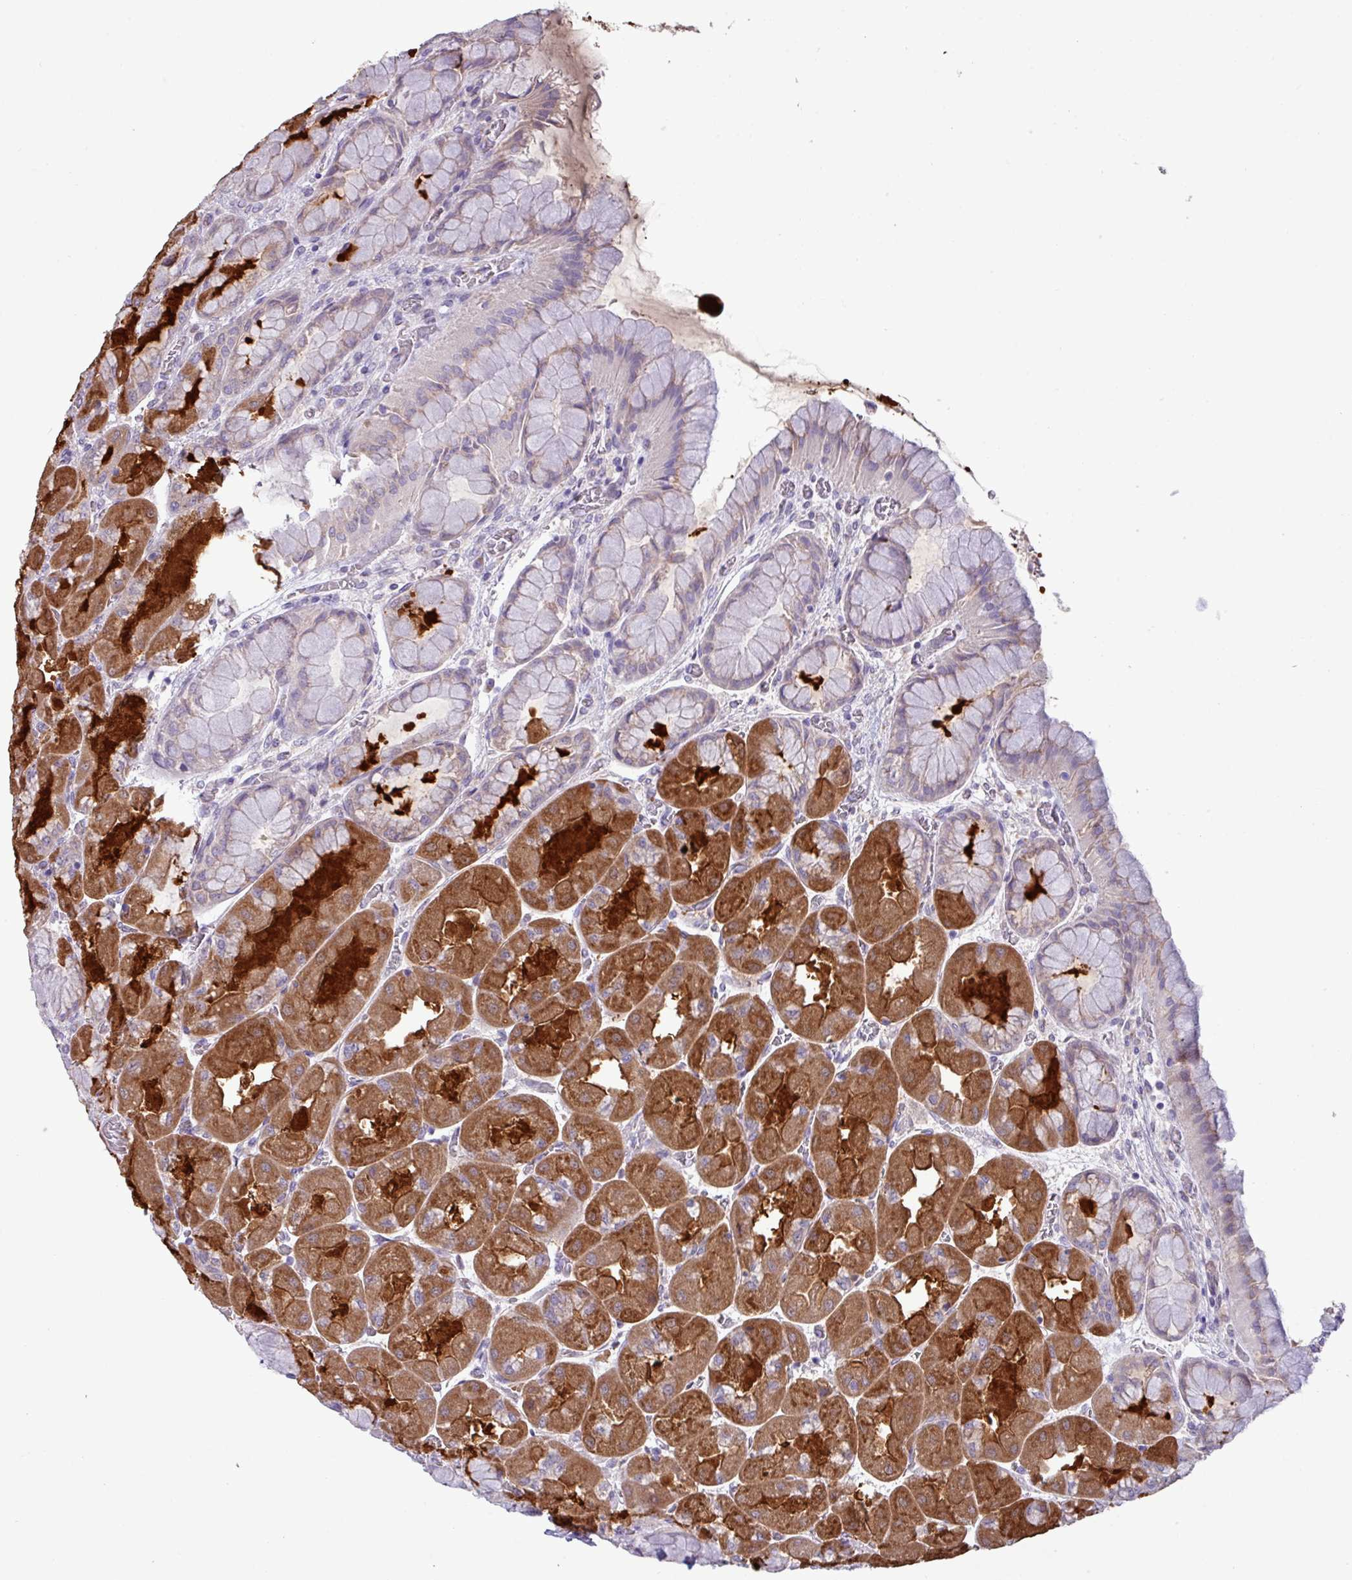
{"staining": {"intensity": "strong", "quantity": "25%-75%", "location": "cytoplasmic/membranous"}, "tissue": "stomach", "cell_type": "Glandular cells", "image_type": "normal", "snomed": [{"axis": "morphology", "description": "Normal tissue, NOS"}, {"axis": "topography", "description": "Stomach"}], "caption": "IHC (DAB) staining of benign stomach reveals strong cytoplasmic/membranous protein positivity in approximately 25%-75% of glandular cells. Using DAB (3,3'-diaminobenzidine) (brown) and hematoxylin (blue) stains, captured at high magnification using brightfield microscopy.", "gene": "STIMATE", "patient": {"sex": "female", "age": 61}}